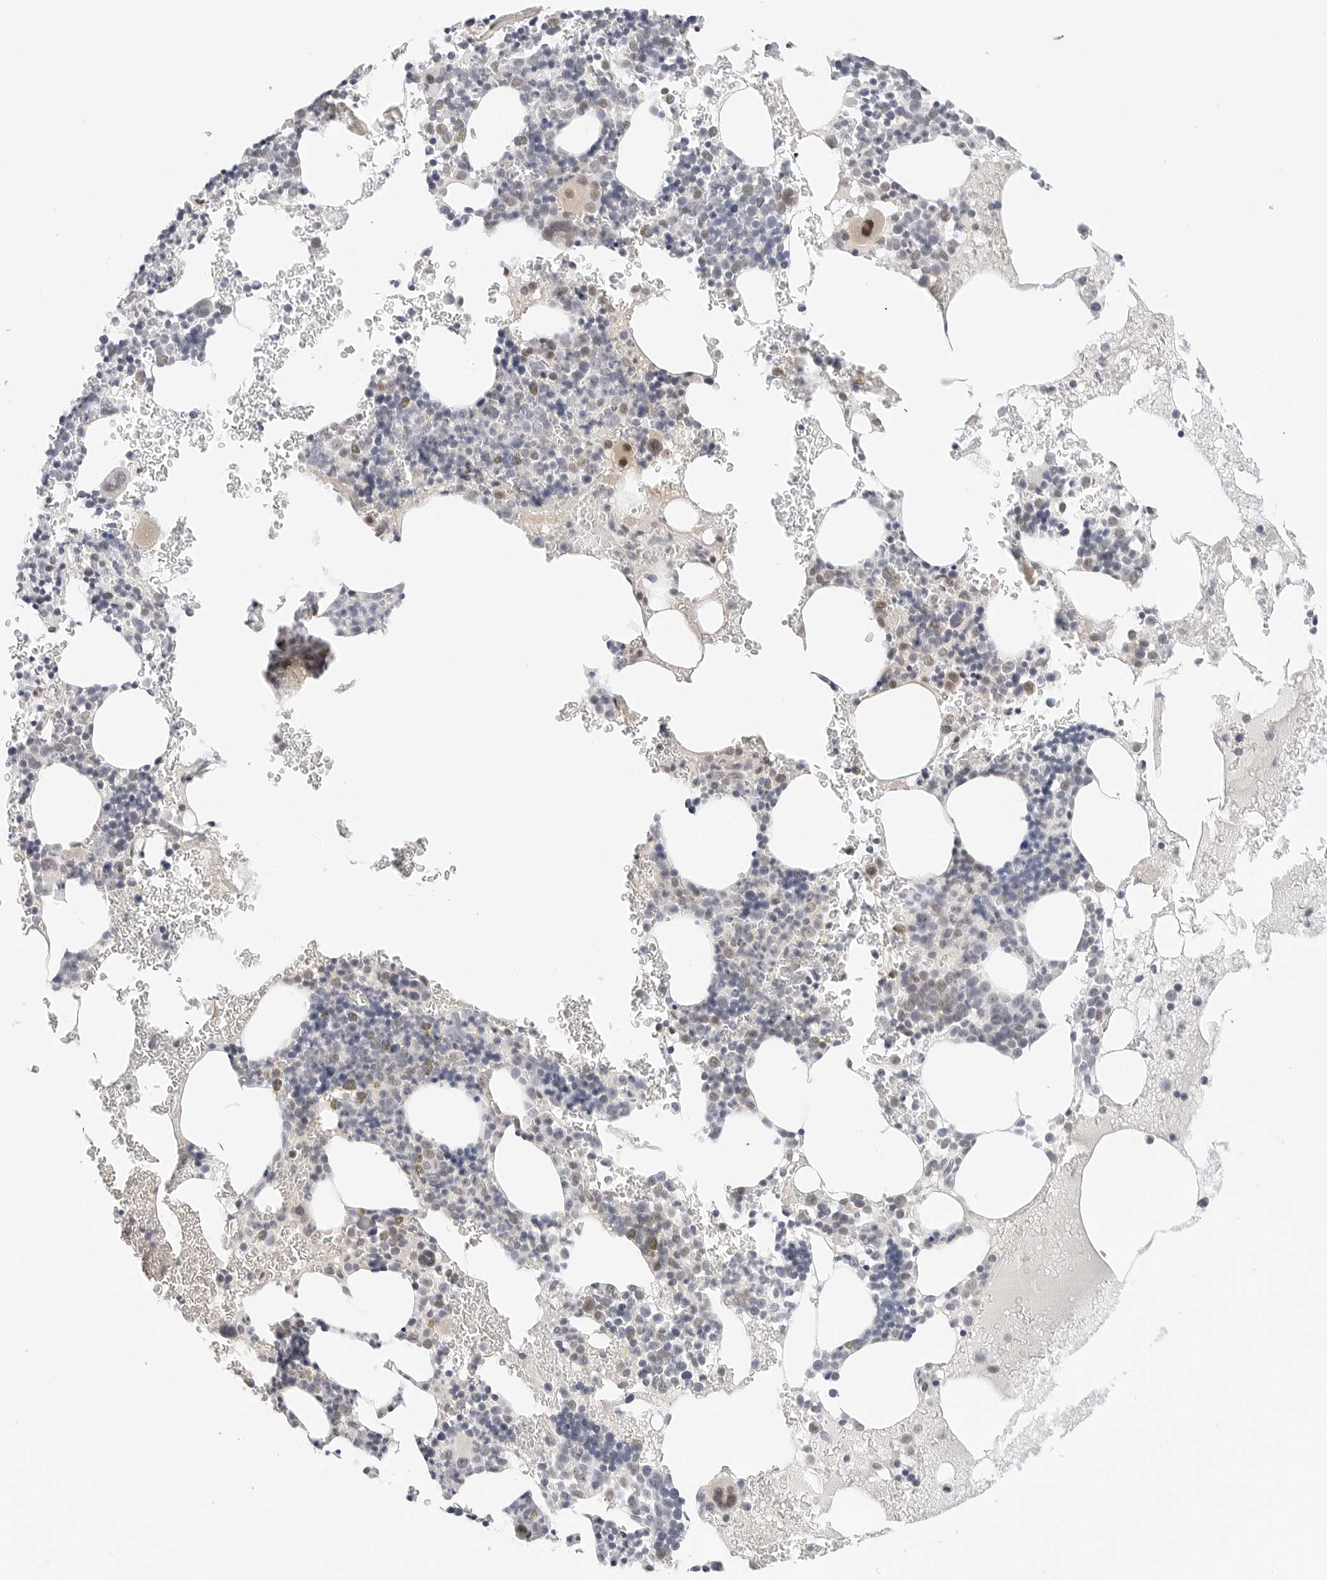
{"staining": {"intensity": "moderate", "quantity": "<25%", "location": "nuclear"}, "tissue": "bone marrow", "cell_type": "Hematopoietic cells", "image_type": "normal", "snomed": [{"axis": "morphology", "description": "Normal tissue, NOS"}, {"axis": "topography", "description": "Bone marrow"}], "caption": "Immunohistochemistry (IHC) micrograph of normal bone marrow: human bone marrow stained using immunohistochemistry shows low levels of moderate protein expression localized specifically in the nuclear of hematopoietic cells, appearing as a nuclear brown color.", "gene": "TSEN2", "patient": {"sex": "male", "age": 73}}